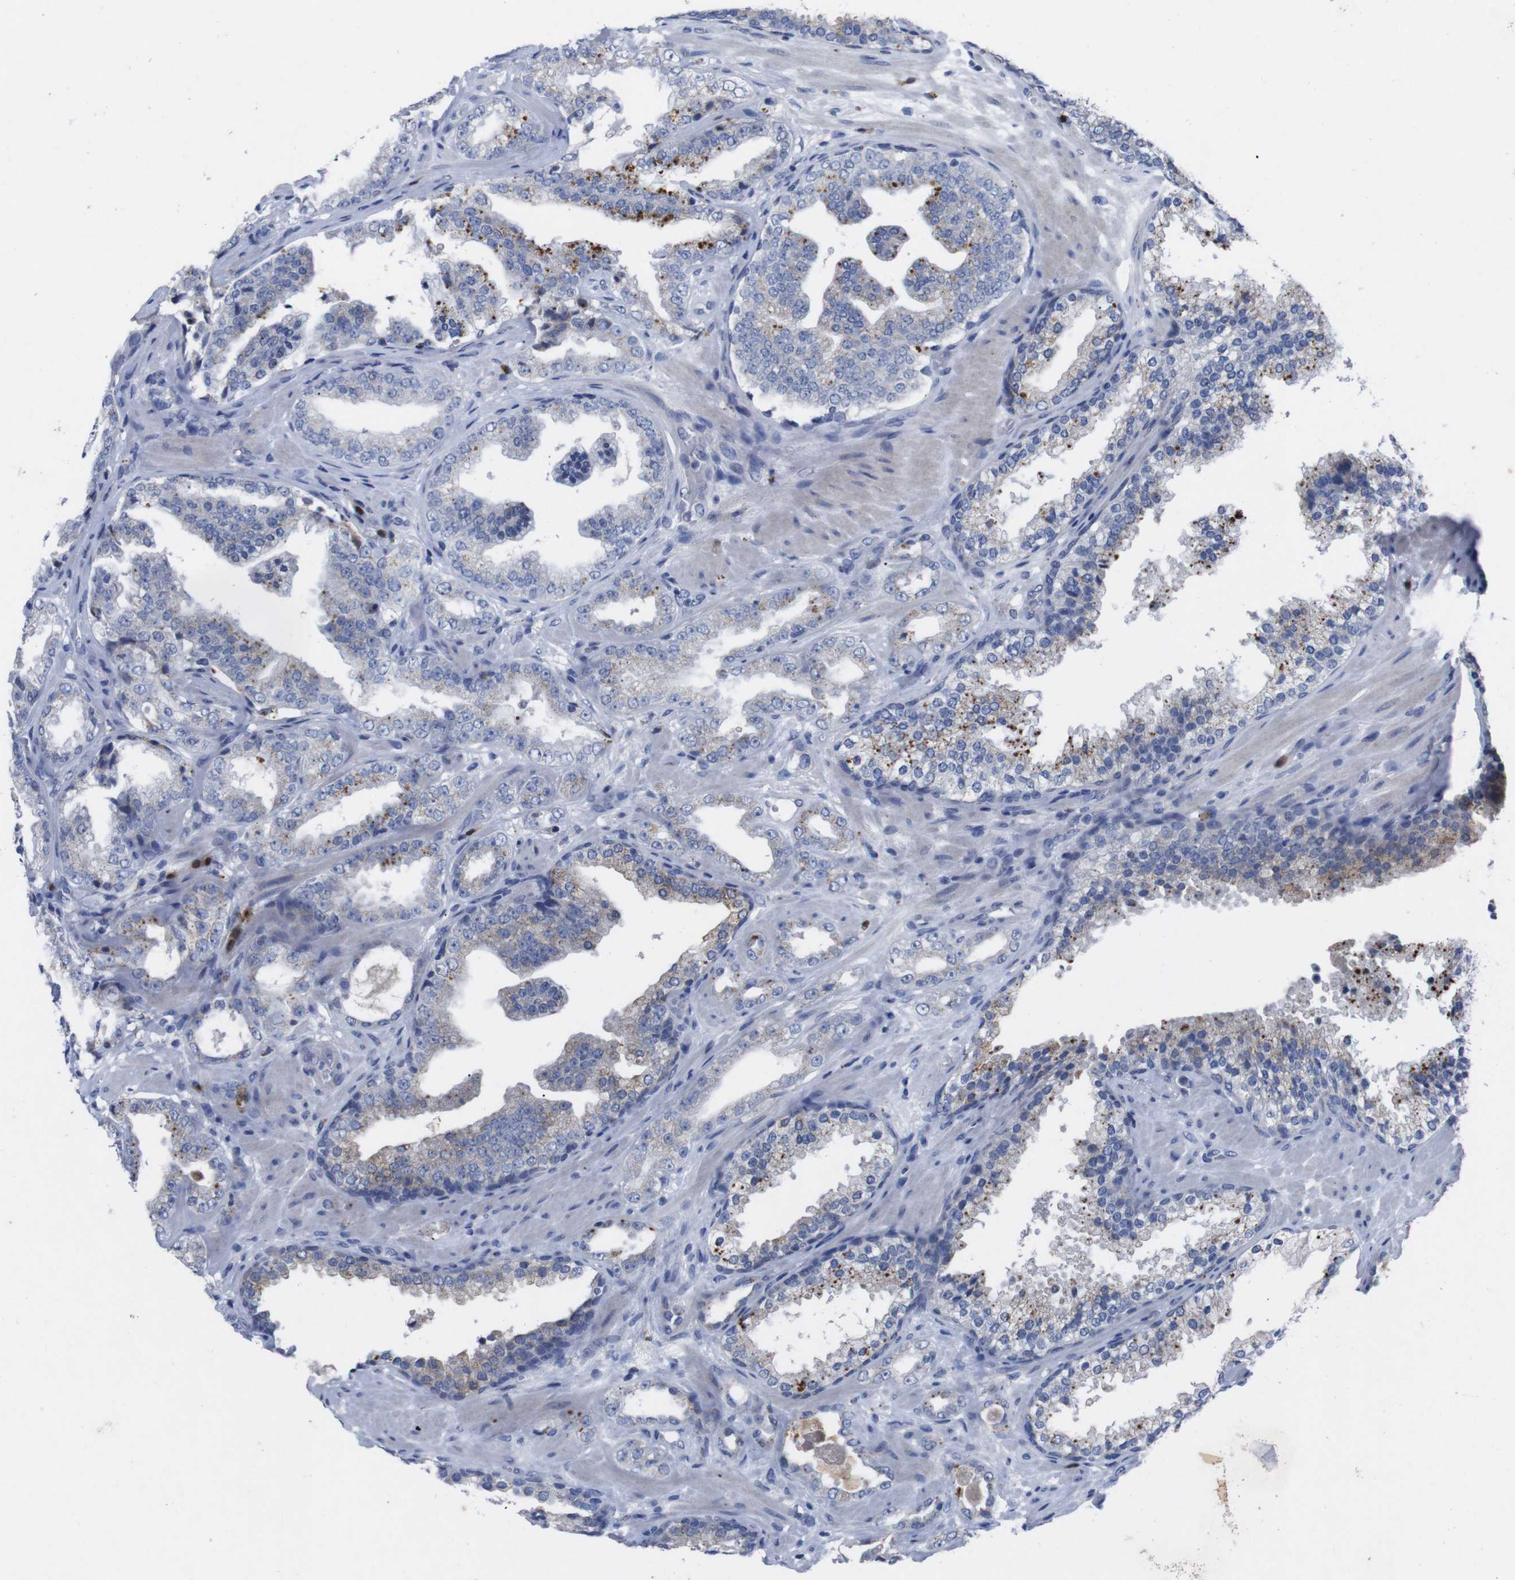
{"staining": {"intensity": "moderate", "quantity": "<25%", "location": "cytoplasmic/membranous"}, "tissue": "prostate cancer", "cell_type": "Tumor cells", "image_type": "cancer", "snomed": [{"axis": "morphology", "description": "Adenocarcinoma, High grade"}, {"axis": "topography", "description": "Prostate"}], "caption": "Prostate adenocarcinoma (high-grade) was stained to show a protein in brown. There is low levels of moderate cytoplasmic/membranous staining in approximately <25% of tumor cells. (Brightfield microscopy of DAB IHC at high magnification).", "gene": "IRF4", "patient": {"sex": "male", "age": 65}}